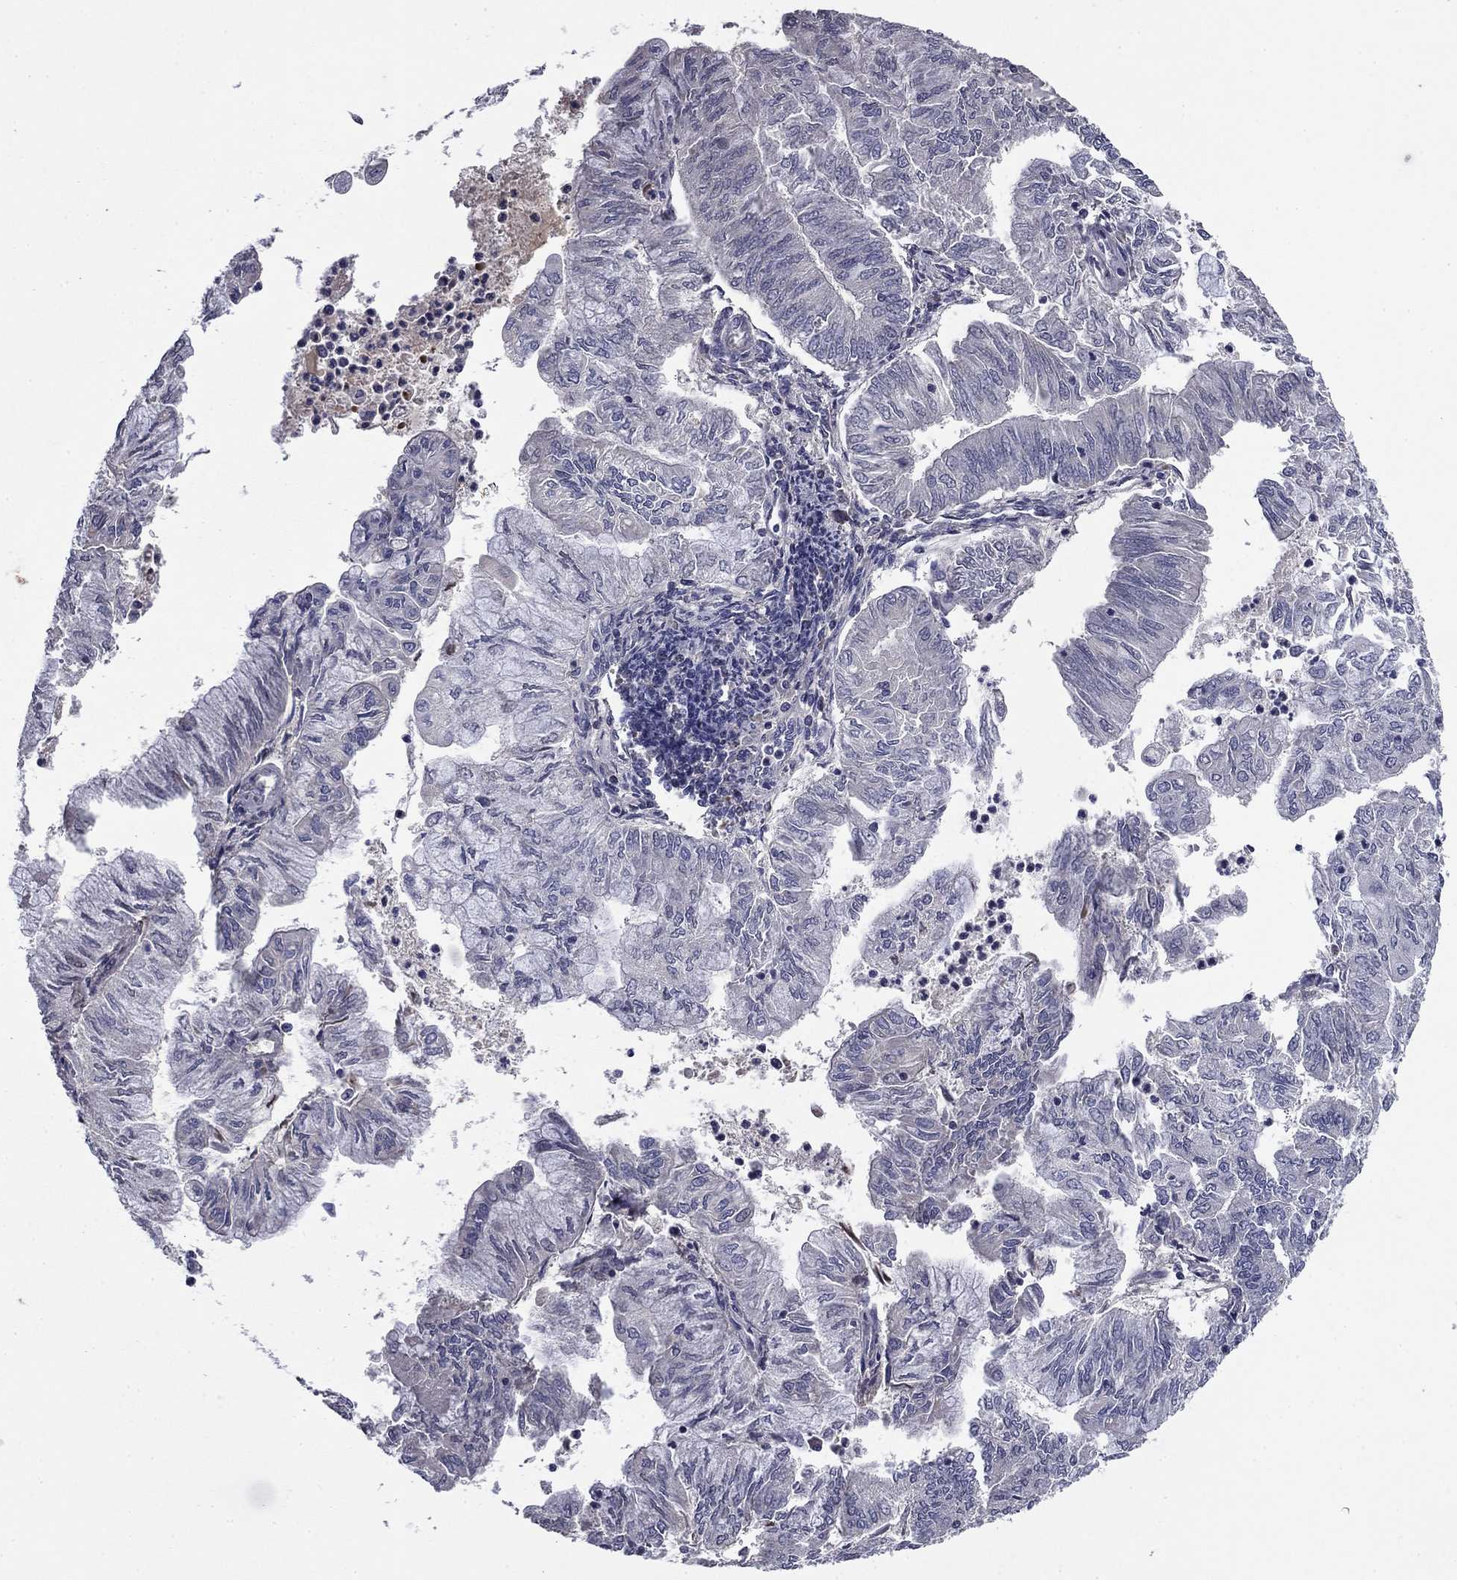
{"staining": {"intensity": "negative", "quantity": "none", "location": "none"}, "tissue": "endometrial cancer", "cell_type": "Tumor cells", "image_type": "cancer", "snomed": [{"axis": "morphology", "description": "Adenocarcinoma, NOS"}, {"axis": "topography", "description": "Endometrium"}], "caption": "Endometrial cancer (adenocarcinoma) was stained to show a protein in brown. There is no significant staining in tumor cells.", "gene": "COL2A1", "patient": {"sex": "female", "age": 59}}